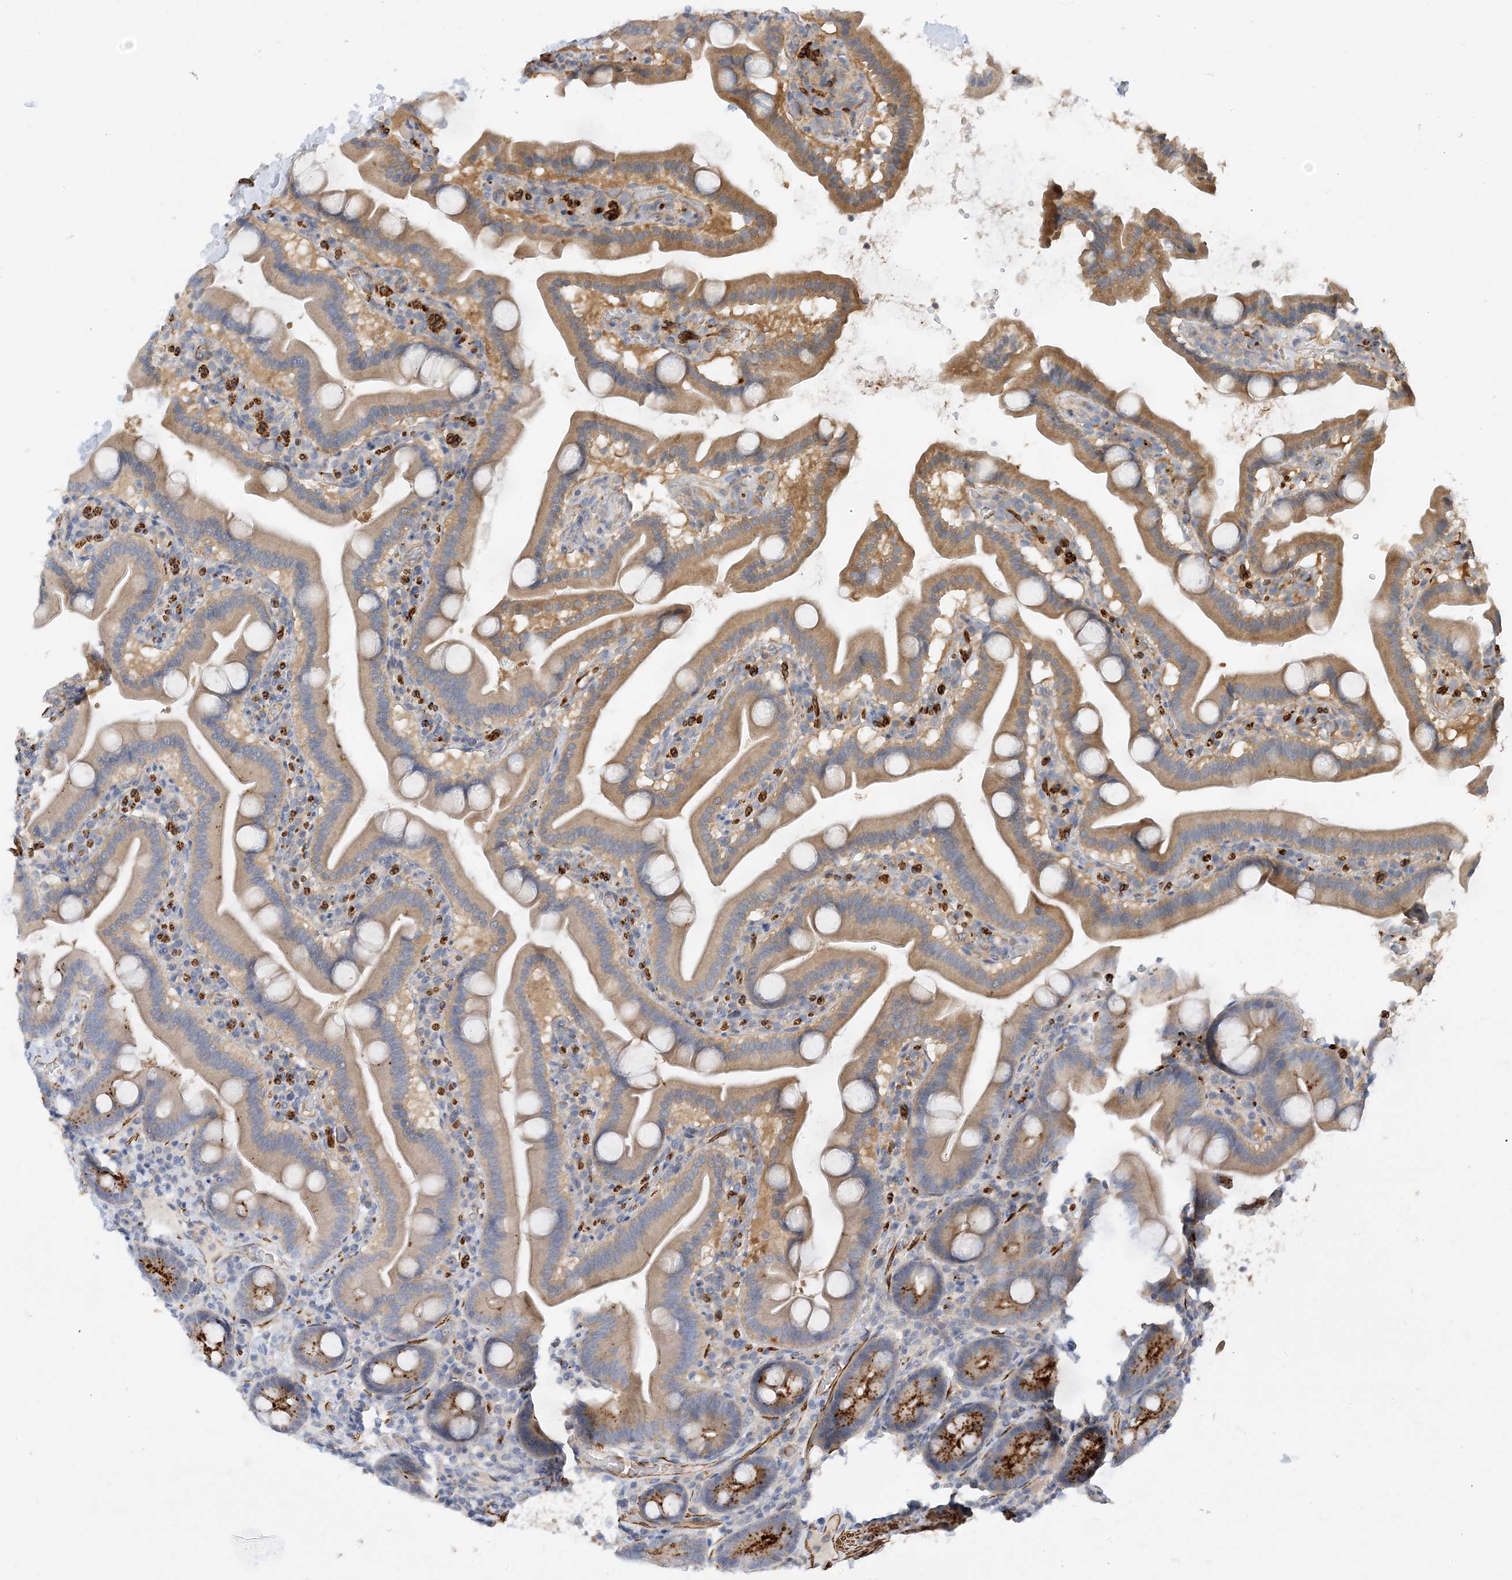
{"staining": {"intensity": "strong", "quantity": "25%-75%", "location": "cytoplasmic/membranous"}, "tissue": "duodenum", "cell_type": "Glandular cells", "image_type": "normal", "snomed": [{"axis": "morphology", "description": "Normal tissue, NOS"}, {"axis": "topography", "description": "Duodenum"}], "caption": "Human duodenum stained for a protein (brown) shows strong cytoplasmic/membranous positive staining in about 25%-75% of glandular cells.", "gene": "KIFBP", "patient": {"sex": "male", "age": 55}}